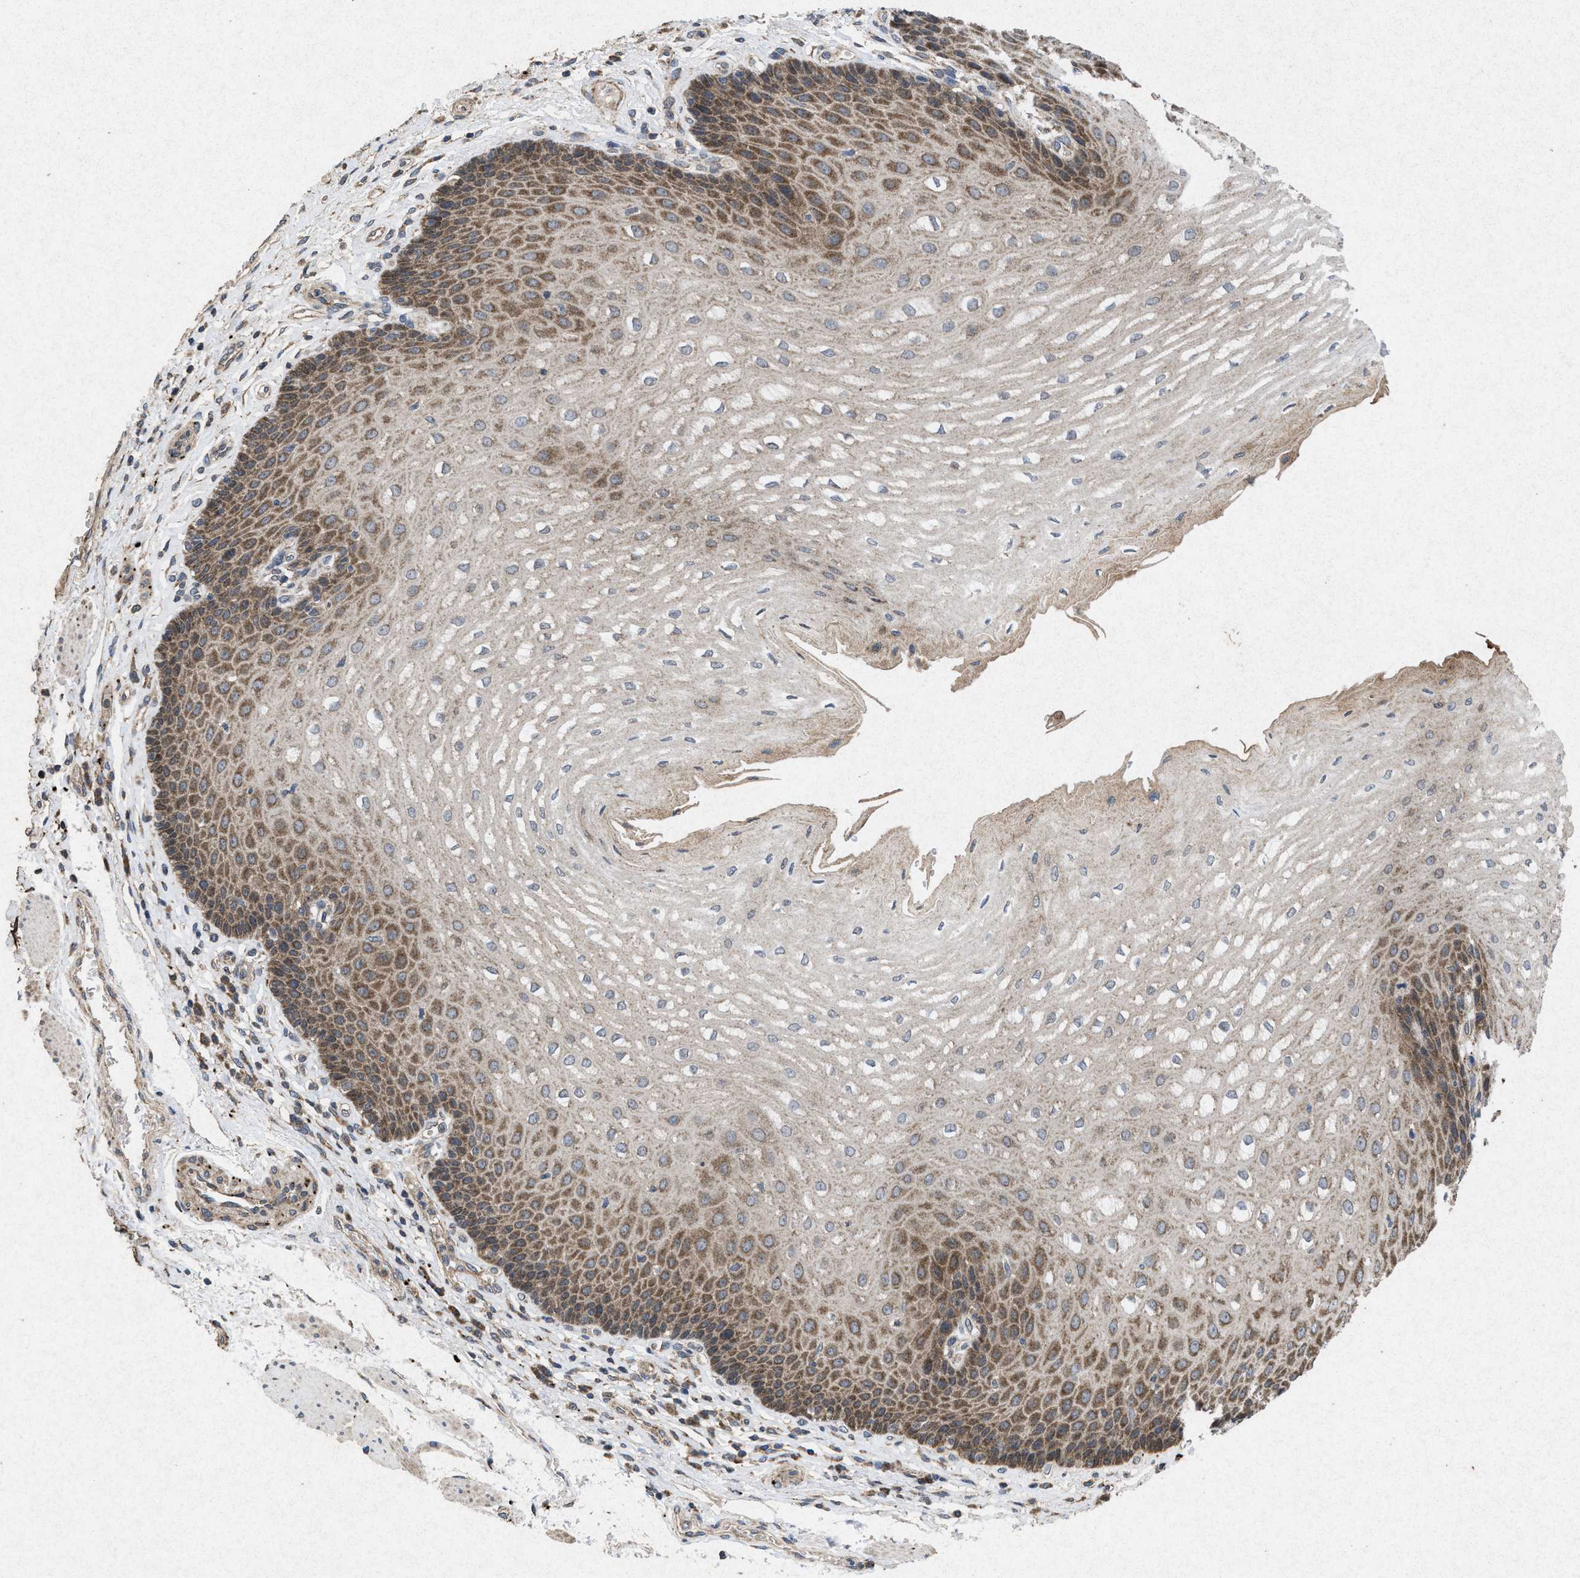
{"staining": {"intensity": "moderate", "quantity": ">75%", "location": "cytoplasmic/membranous"}, "tissue": "esophagus", "cell_type": "Squamous epithelial cells", "image_type": "normal", "snomed": [{"axis": "morphology", "description": "Normal tissue, NOS"}, {"axis": "topography", "description": "Esophagus"}], "caption": "IHC (DAB) staining of benign esophagus displays moderate cytoplasmic/membranous protein staining in approximately >75% of squamous epithelial cells.", "gene": "MSI2", "patient": {"sex": "male", "age": 54}}